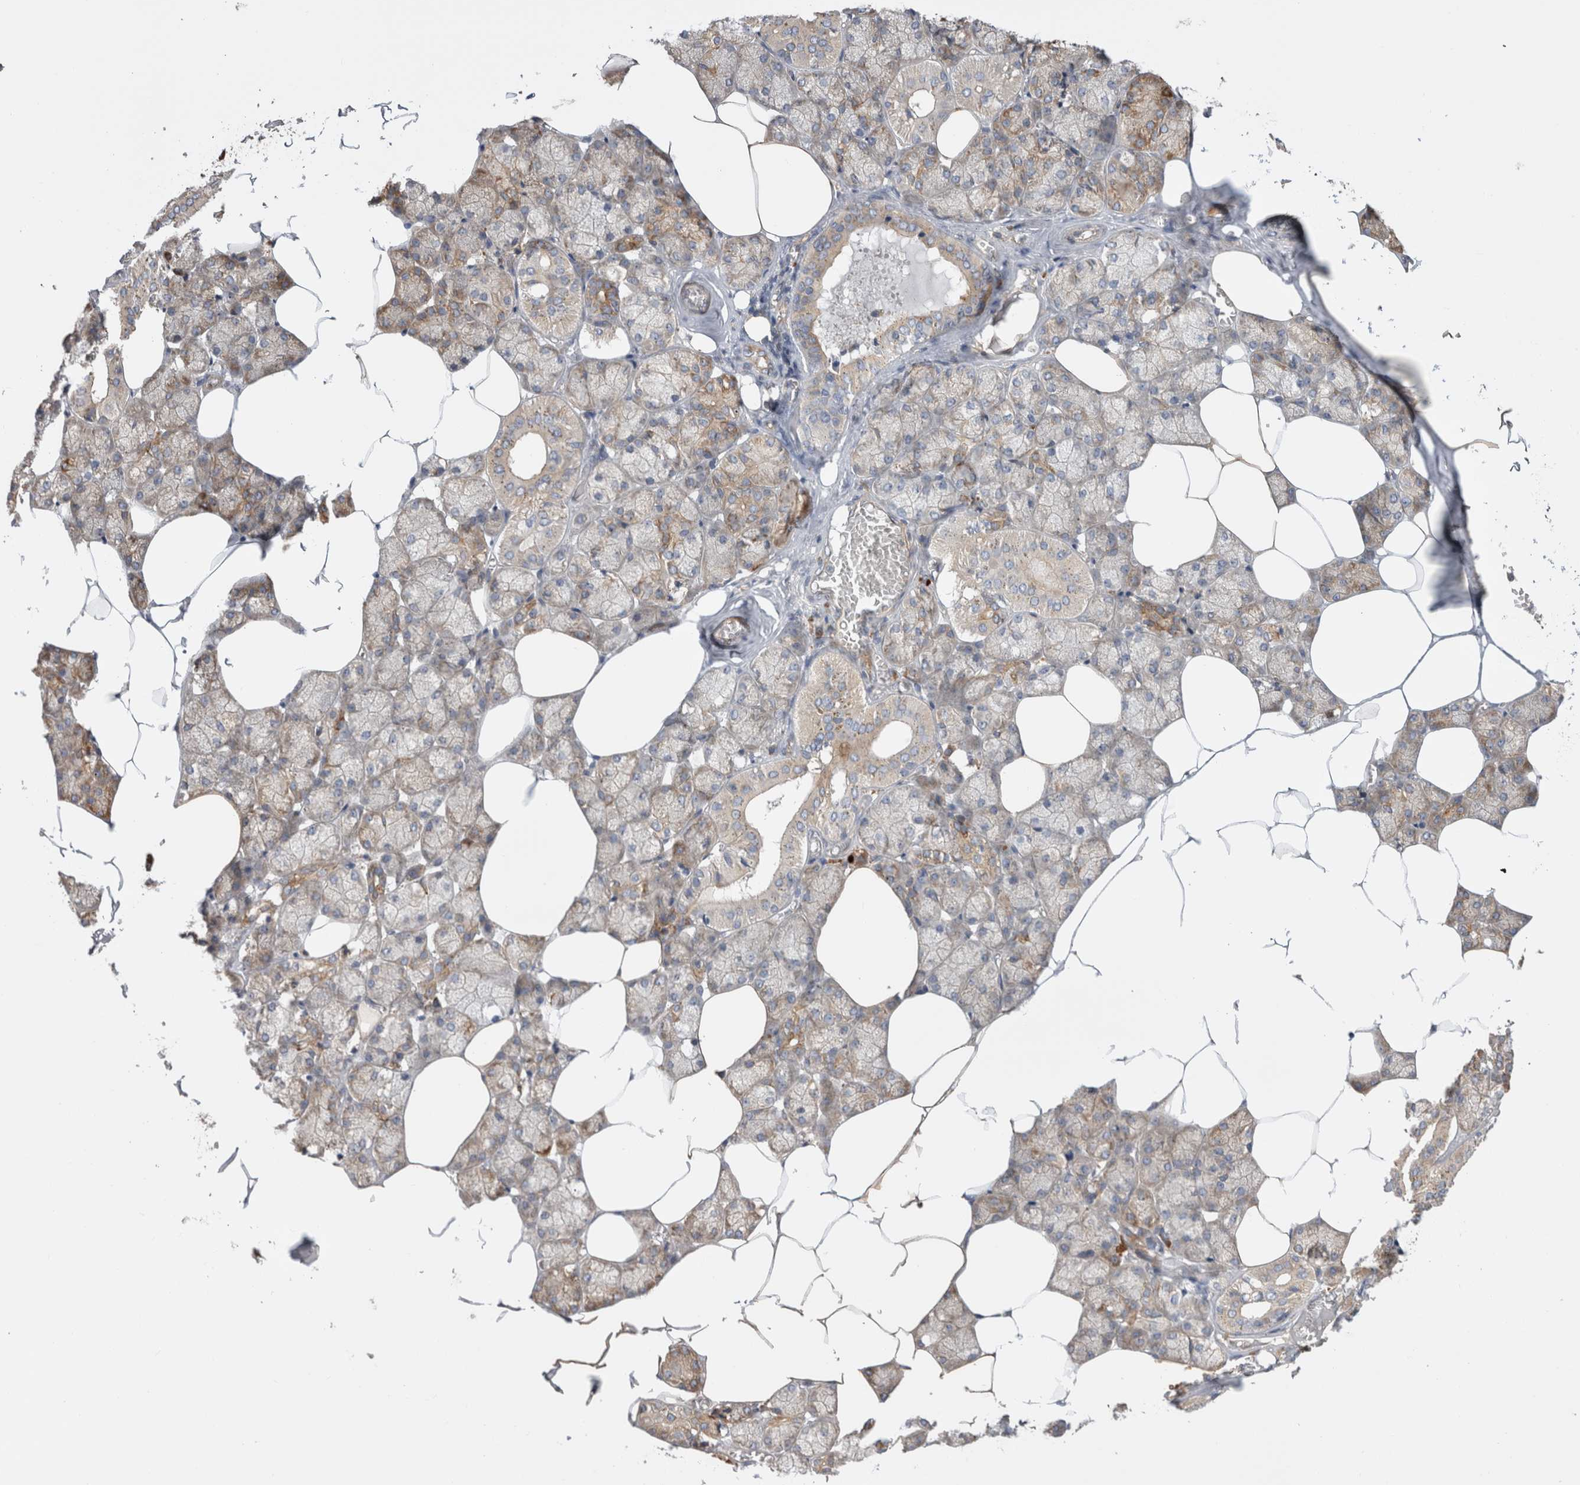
{"staining": {"intensity": "weak", "quantity": "25%-75%", "location": "cytoplasmic/membranous"}, "tissue": "salivary gland", "cell_type": "Glandular cells", "image_type": "normal", "snomed": [{"axis": "morphology", "description": "Normal tissue, NOS"}, {"axis": "topography", "description": "Salivary gland"}], "caption": "IHC of normal human salivary gland displays low levels of weak cytoplasmic/membranous staining in about 25%-75% of glandular cells. (IHC, brightfield microscopy, high magnification).", "gene": "PDCD10", "patient": {"sex": "male", "age": 62}}